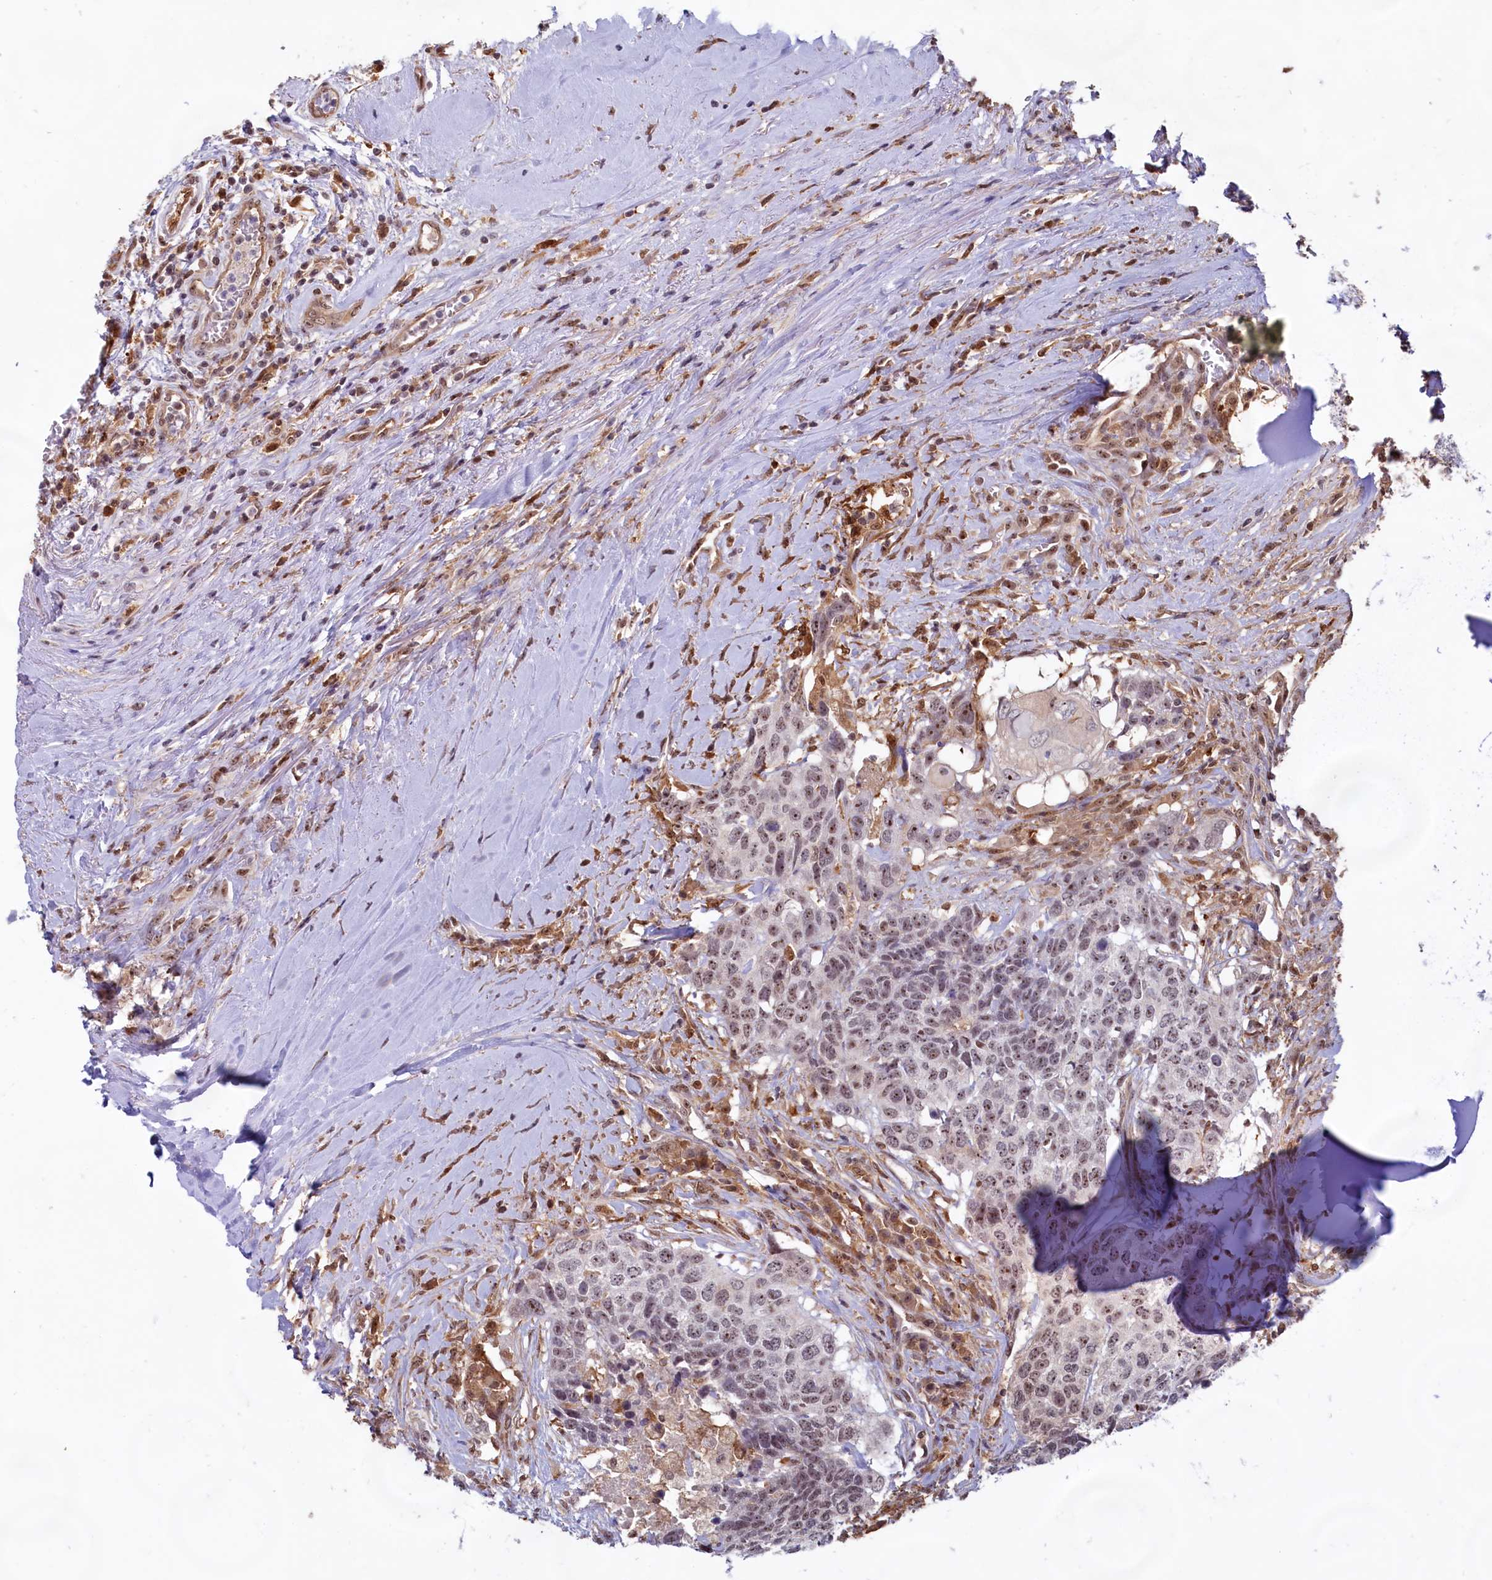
{"staining": {"intensity": "moderate", "quantity": ">75%", "location": "nuclear"}, "tissue": "head and neck cancer", "cell_type": "Tumor cells", "image_type": "cancer", "snomed": [{"axis": "morphology", "description": "Squamous cell carcinoma, NOS"}, {"axis": "topography", "description": "Head-Neck"}], "caption": "A high-resolution micrograph shows IHC staining of head and neck cancer, which displays moderate nuclear staining in about >75% of tumor cells. The protein of interest is shown in brown color, while the nuclei are stained blue.", "gene": "C1D", "patient": {"sex": "male", "age": 66}}